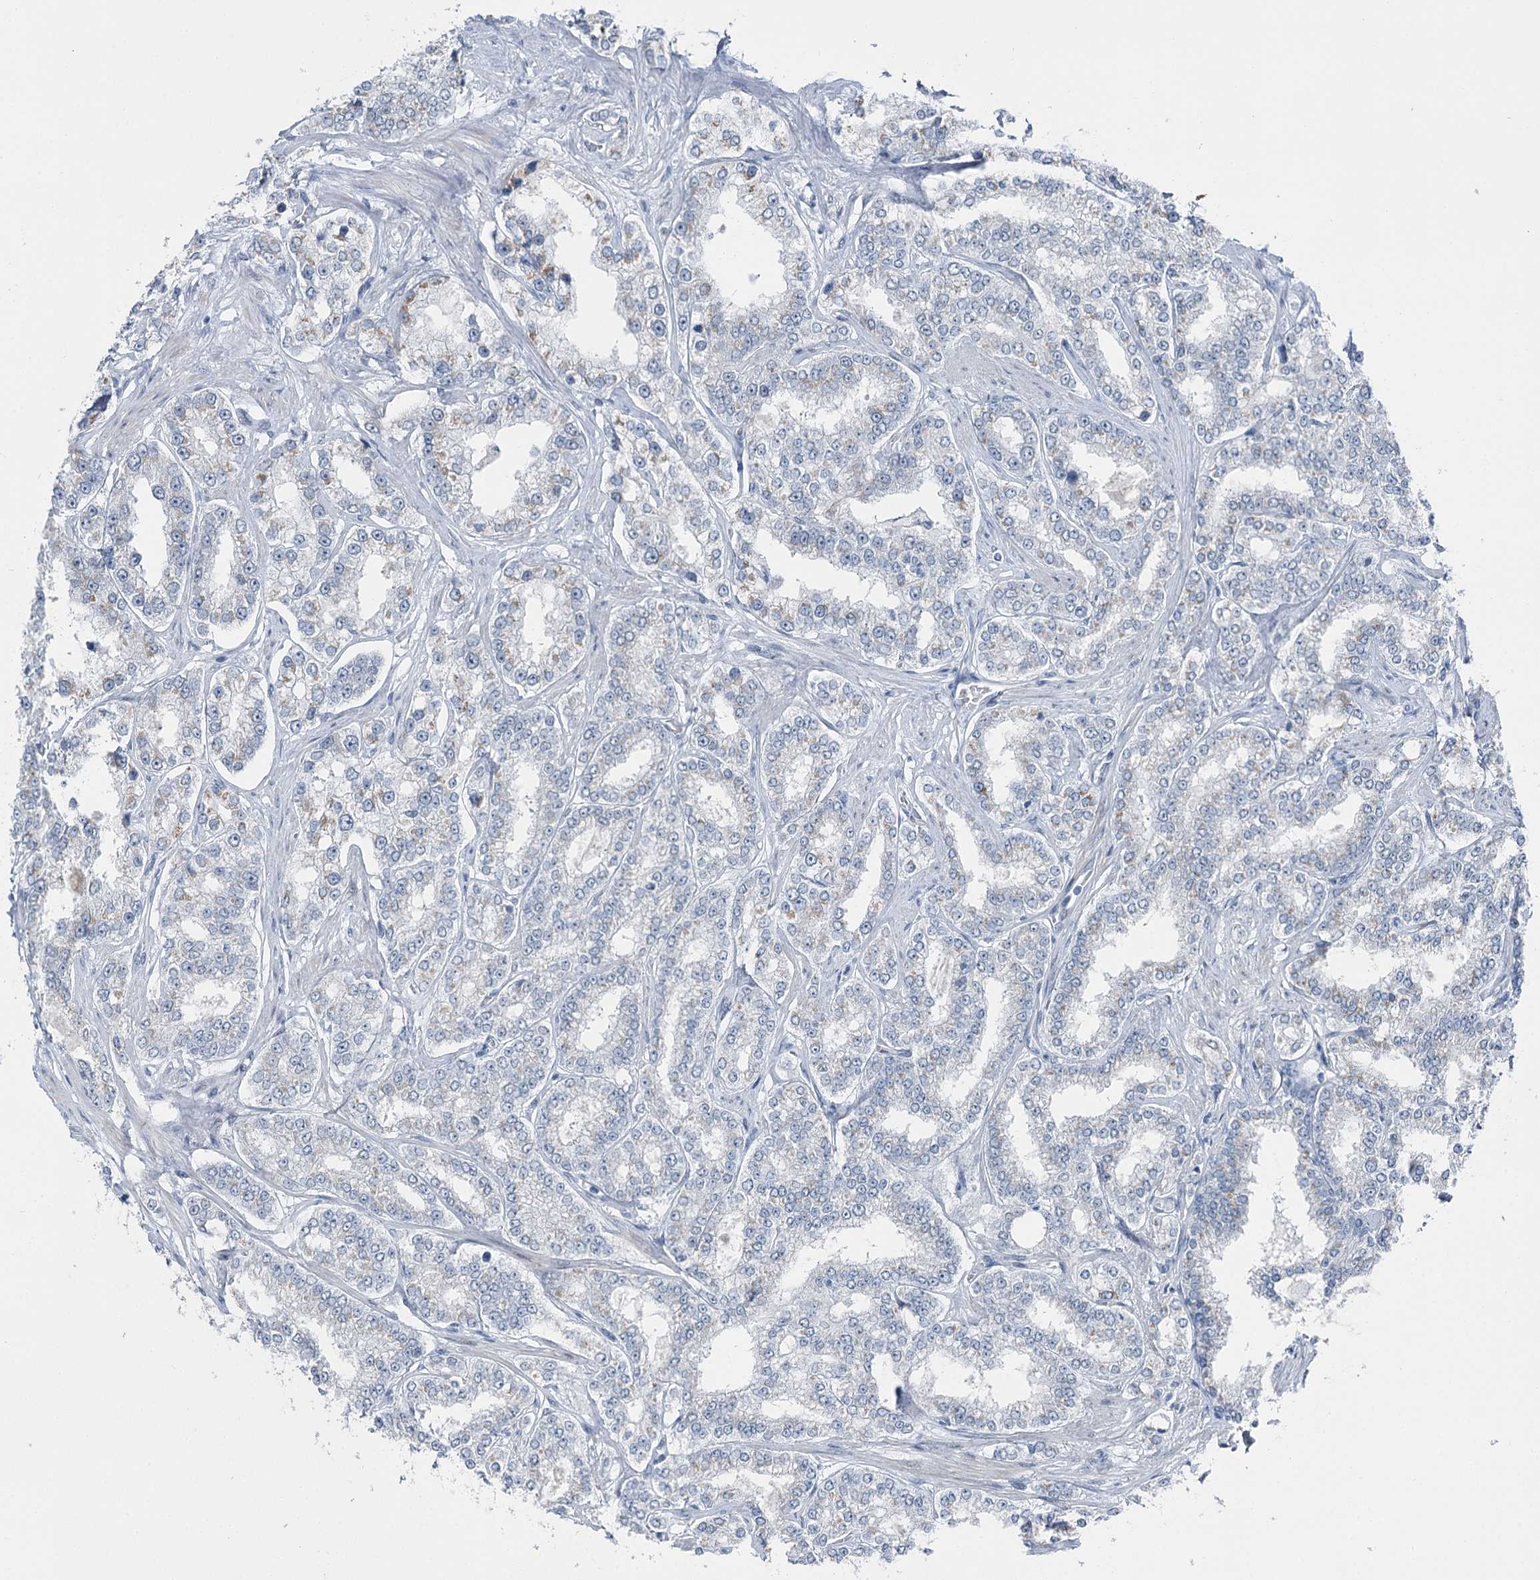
{"staining": {"intensity": "negative", "quantity": "none", "location": "none"}, "tissue": "prostate cancer", "cell_type": "Tumor cells", "image_type": "cancer", "snomed": [{"axis": "morphology", "description": "Normal tissue, NOS"}, {"axis": "morphology", "description": "Adenocarcinoma, High grade"}, {"axis": "topography", "description": "Prostate"}], "caption": "The image displays no significant expression in tumor cells of adenocarcinoma (high-grade) (prostate). Nuclei are stained in blue.", "gene": "STEEP1", "patient": {"sex": "male", "age": 83}}